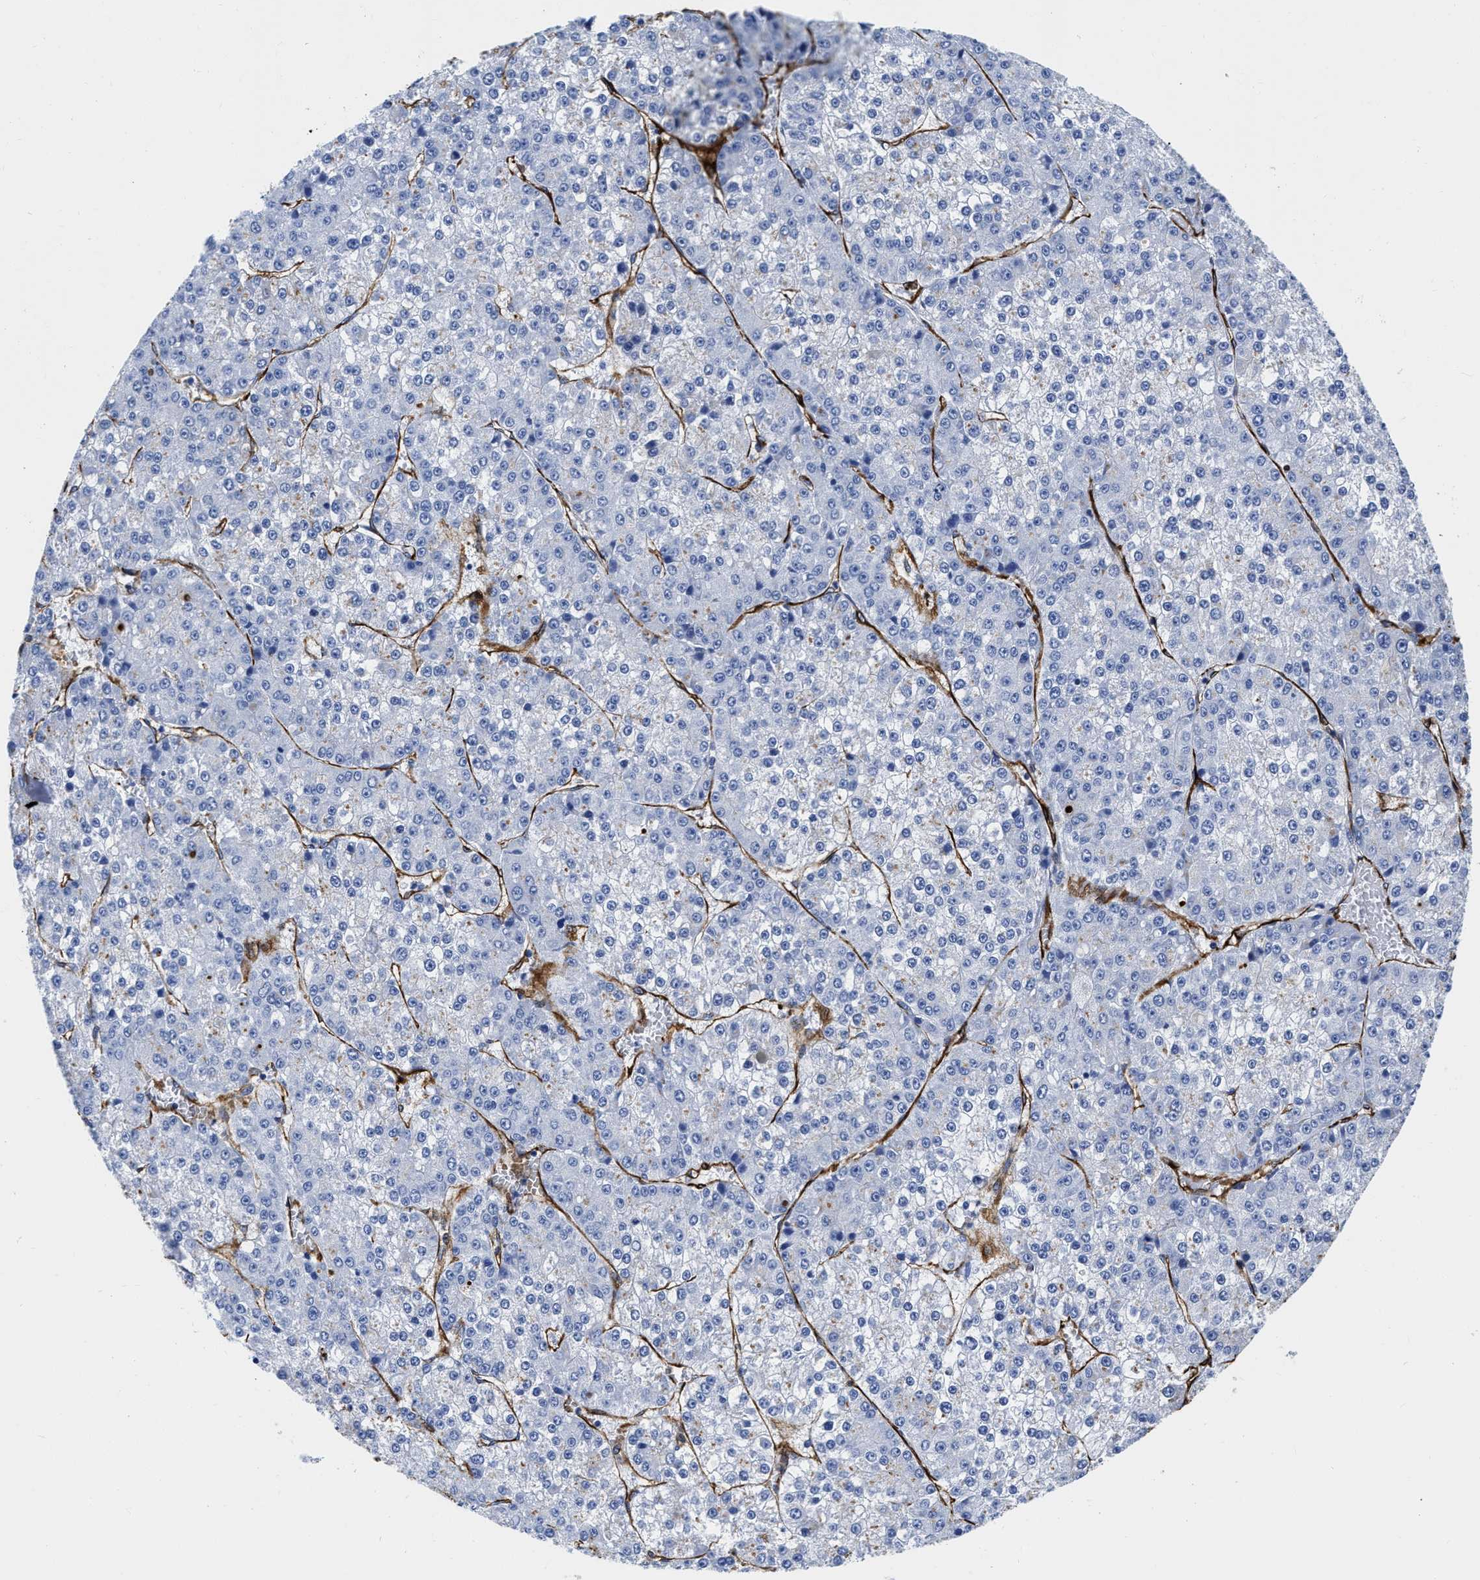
{"staining": {"intensity": "negative", "quantity": "none", "location": "none"}, "tissue": "liver cancer", "cell_type": "Tumor cells", "image_type": "cancer", "snomed": [{"axis": "morphology", "description": "Carcinoma, Hepatocellular, NOS"}, {"axis": "topography", "description": "Liver"}], "caption": "This is an immunohistochemistry (IHC) micrograph of human liver cancer. There is no staining in tumor cells.", "gene": "TVP23B", "patient": {"sex": "female", "age": 73}}